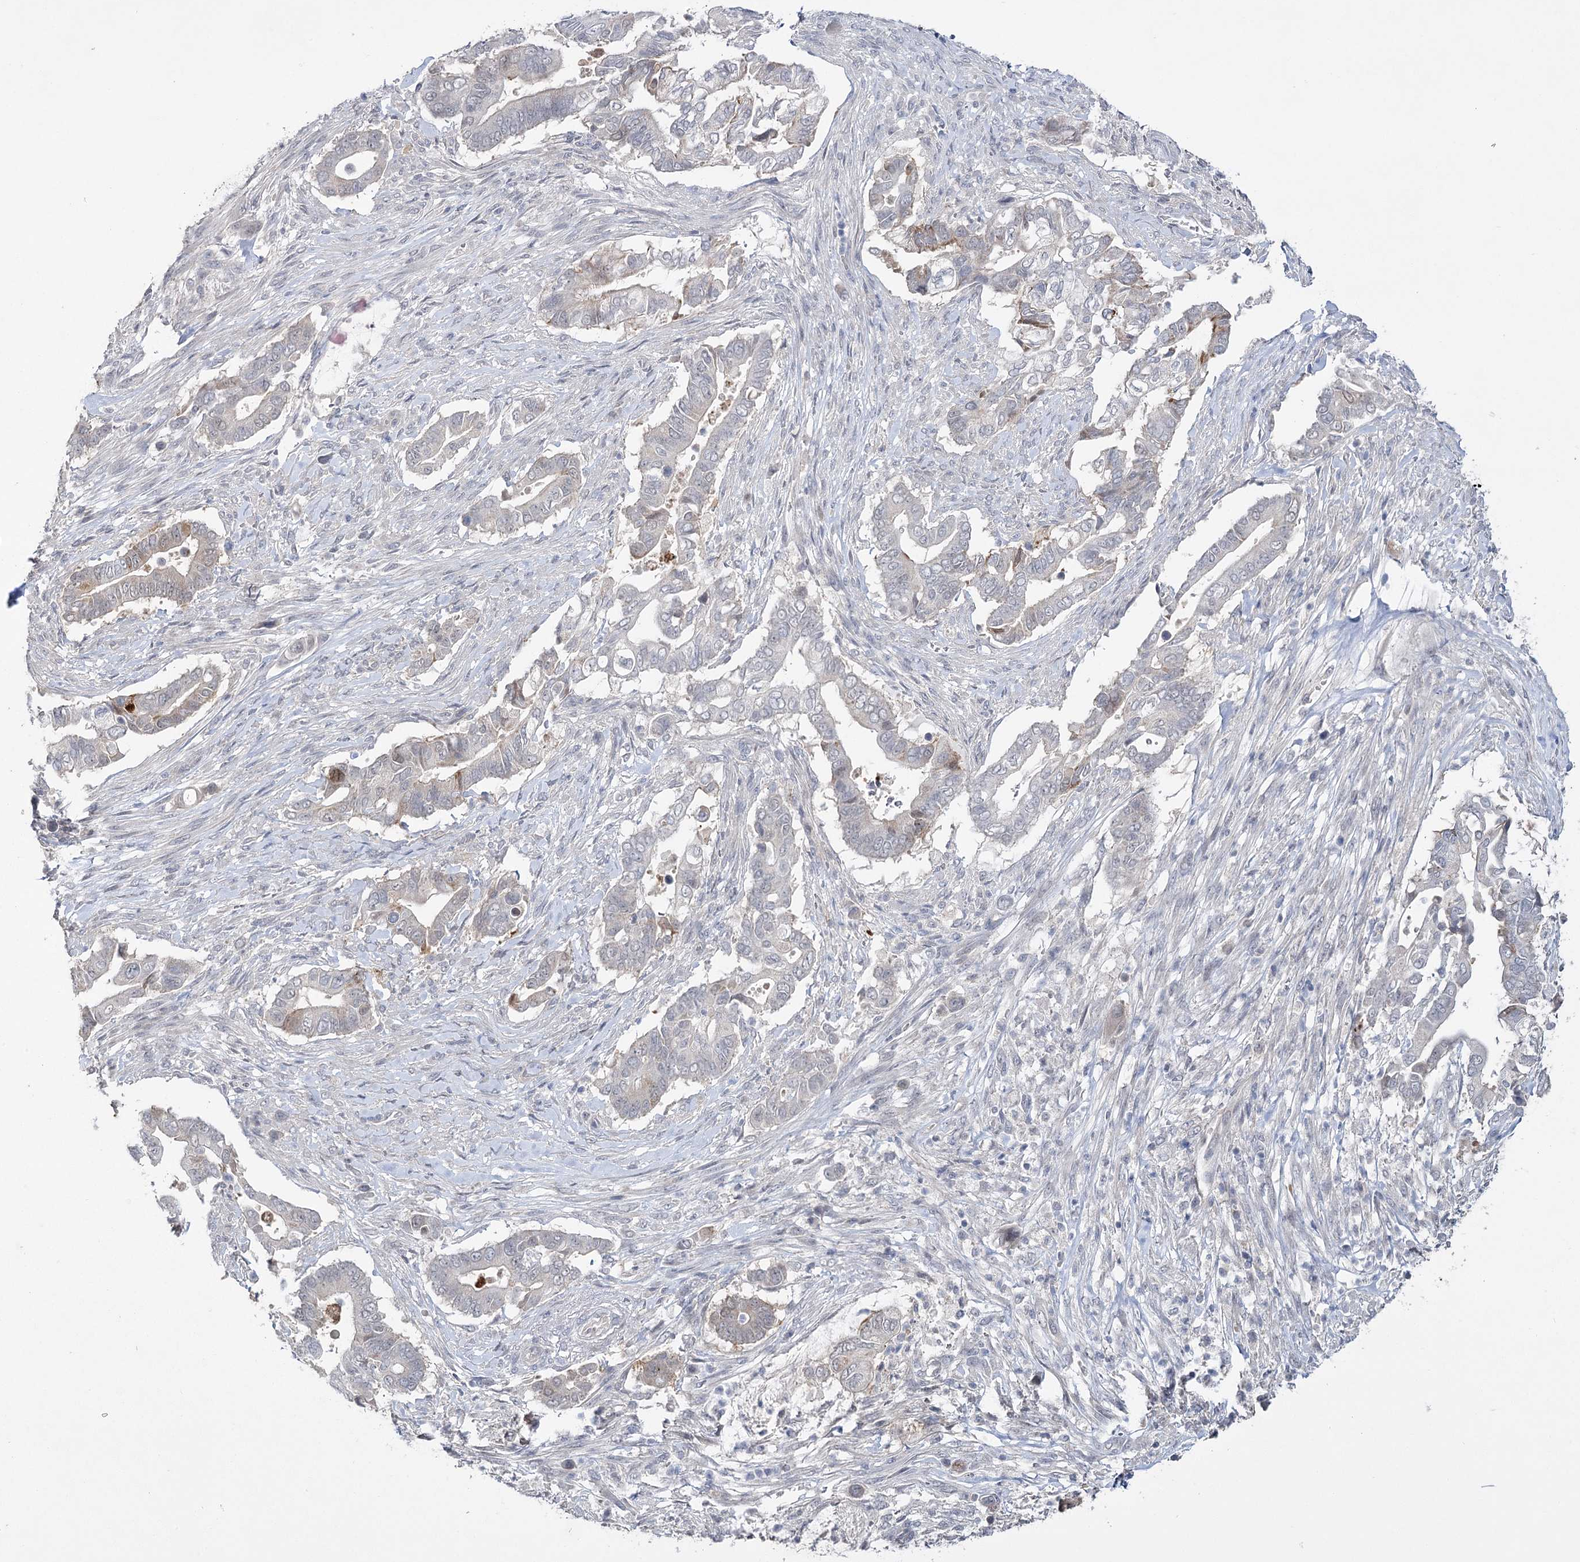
{"staining": {"intensity": "moderate", "quantity": "<25%", "location": "cytoplasmic/membranous"}, "tissue": "pancreatic cancer", "cell_type": "Tumor cells", "image_type": "cancer", "snomed": [{"axis": "morphology", "description": "Adenocarcinoma, NOS"}, {"axis": "topography", "description": "Pancreas"}], "caption": "DAB (3,3'-diaminobenzidine) immunohistochemical staining of human pancreatic cancer (adenocarcinoma) demonstrates moderate cytoplasmic/membranous protein positivity in approximately <25% of tumor cells. Nuclei are stained in blue.", "gene": "PHYHIPL", "patient": {"sex": "male", "age": 68}}